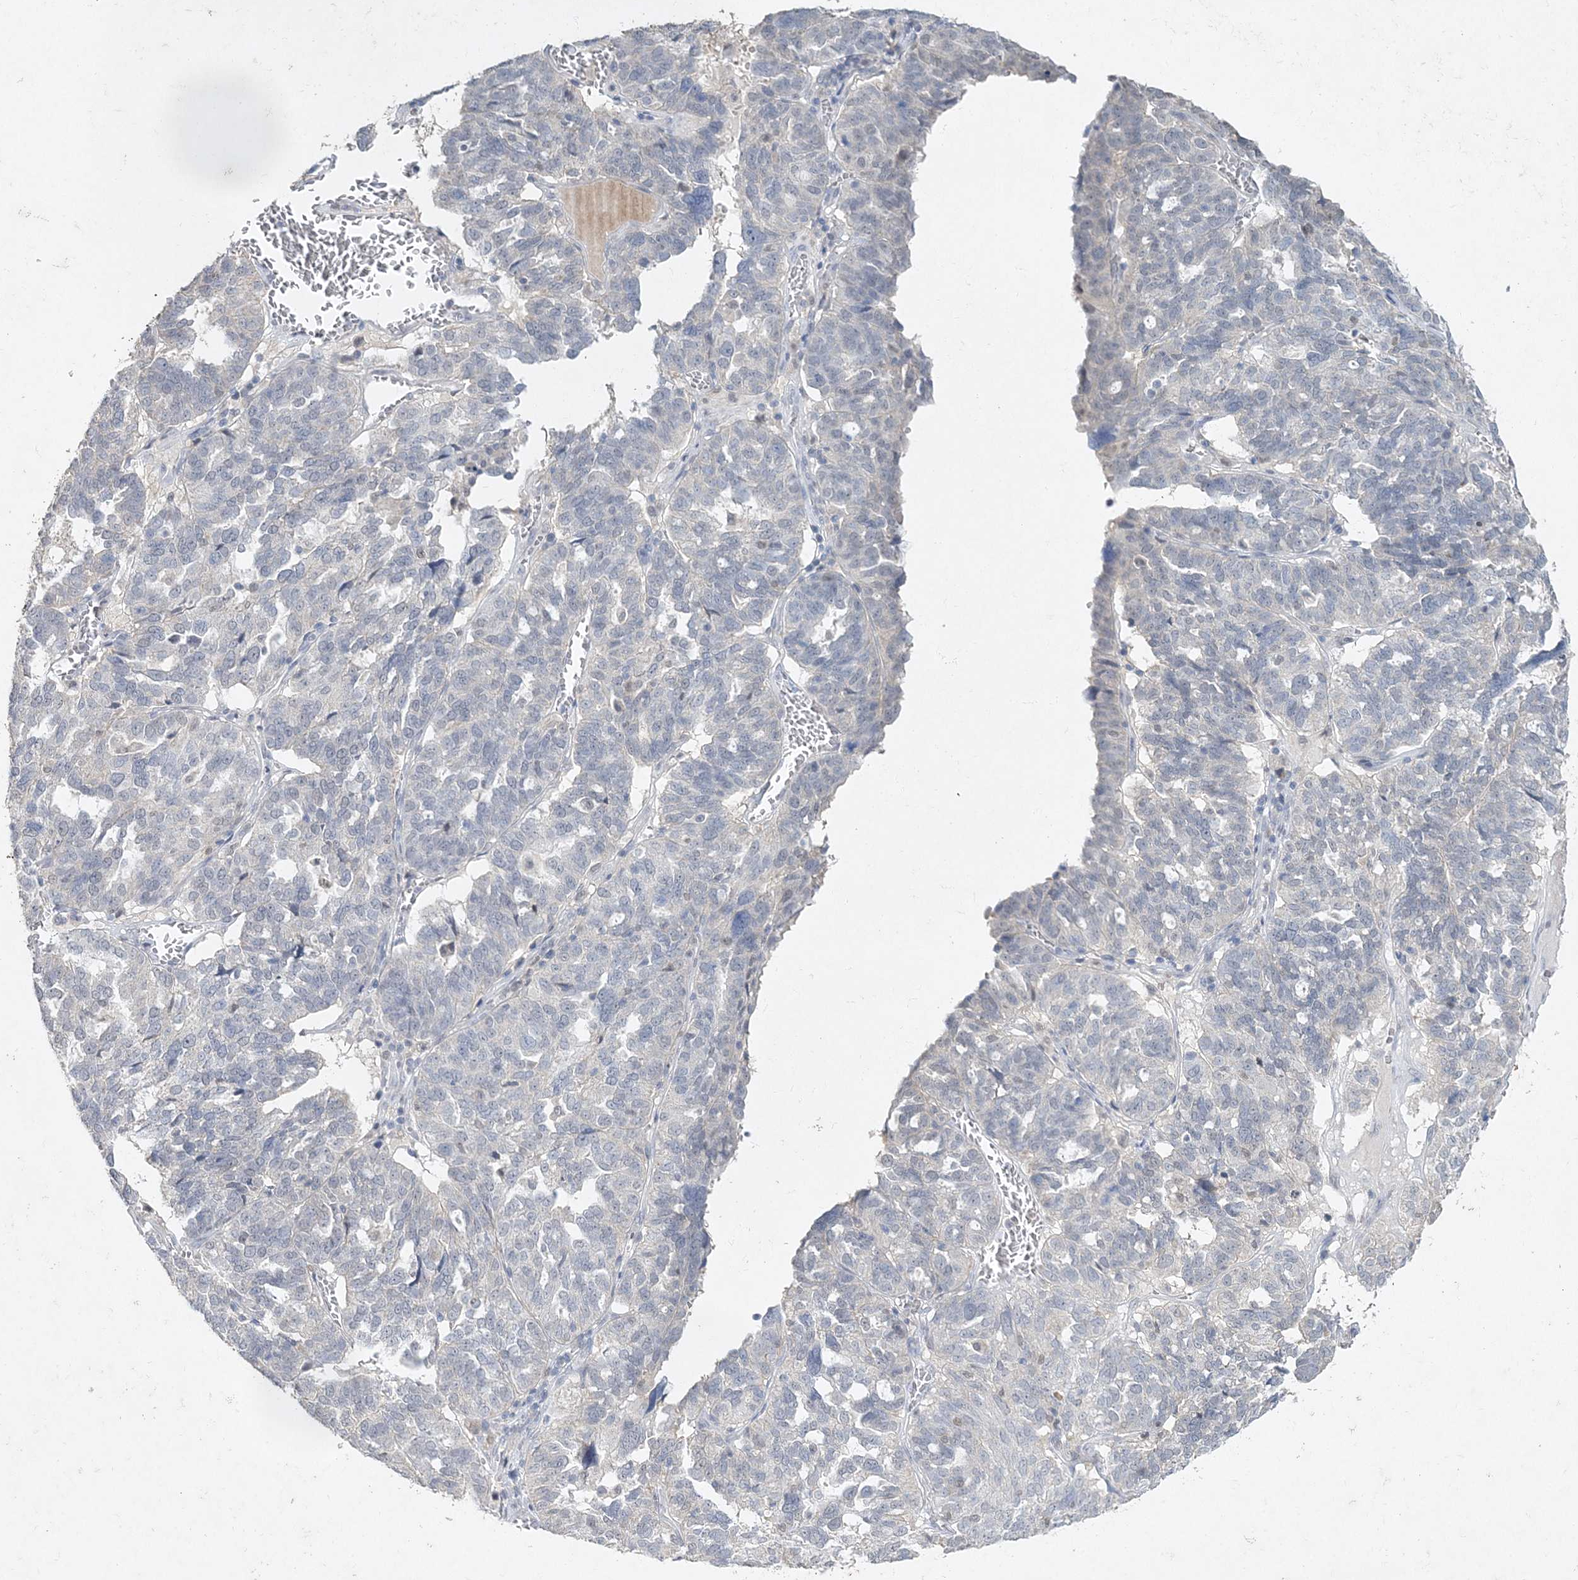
{"staining": {"intensity": "negative", "quantity": "none", "location": "none"}, "tissue": "ovarian cancer", "cell_type": "Tumor cells", "image_type": "cancer", "snomed": [{"axis": "morphology", "description": "Cystadenocarcinoma, serous, NOS"}, {"axis": "topography", "description": "Ovary"}], "caption": "This is an immunohistochemistry micrograph of ovarian serous cystadenocarcinoma. There is no positivity in tumor cells.", "gene": "MAT2B", "patient": {"sex": "female", "age": 59}}